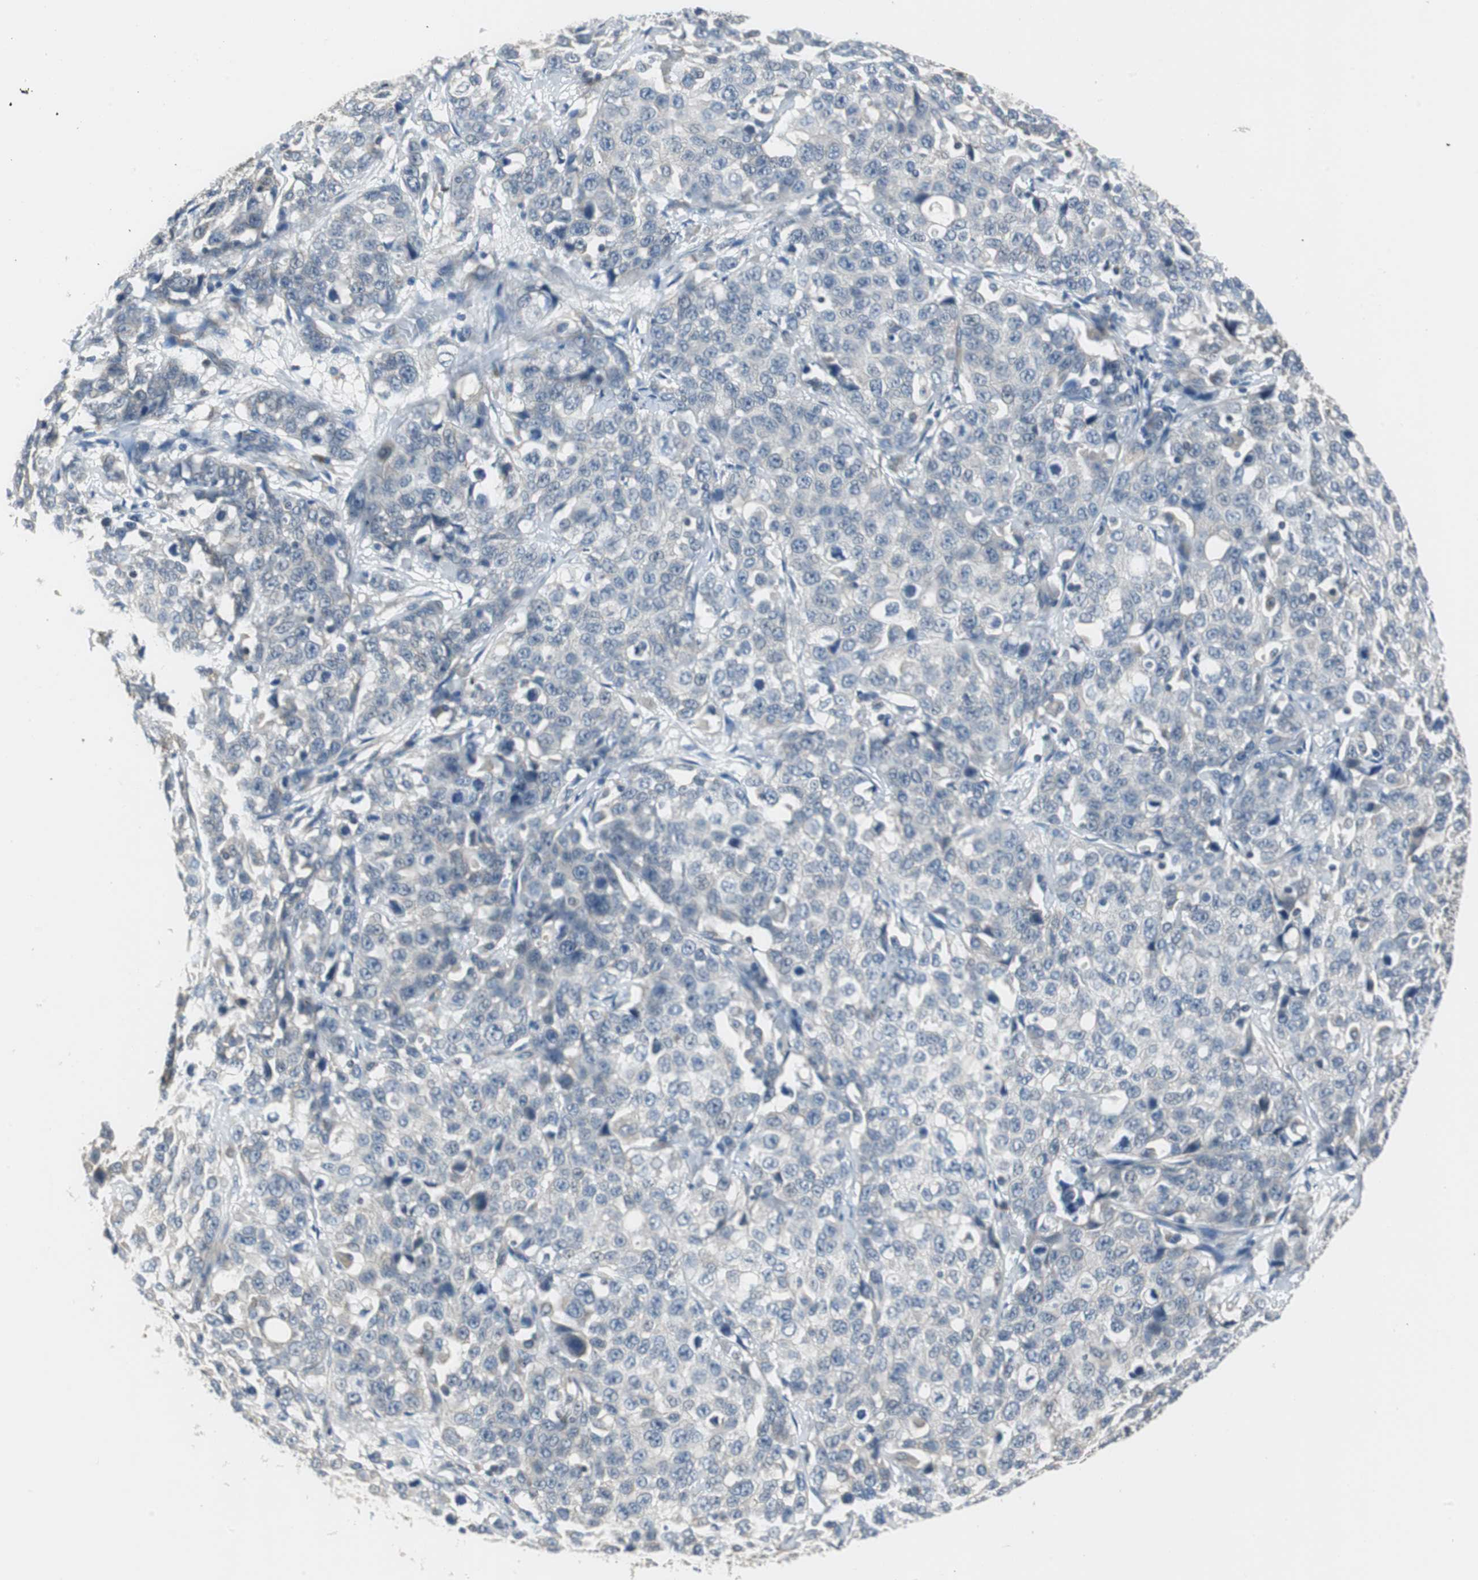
{"staining": {"intensity": "negative", "quantity": "none", "location": "none"}, "tissue": "stomach cancer", "cell_type": "Tumor cells", "image_type": "cancer", "snomed": [{"axis": "morphology", "description": "Normal tissue, NOS"}, {"axis": "morphology", "description": "Adenocarcinoma, NOS"}, {"axis": "topography", "description": "Stomach"}], "caption": "IHC of stomach cancer (adenocarcinoma) shows no staining in tumor cells.", "gene": "PLAA", "patient": {"sex": "male", "age": 48}}